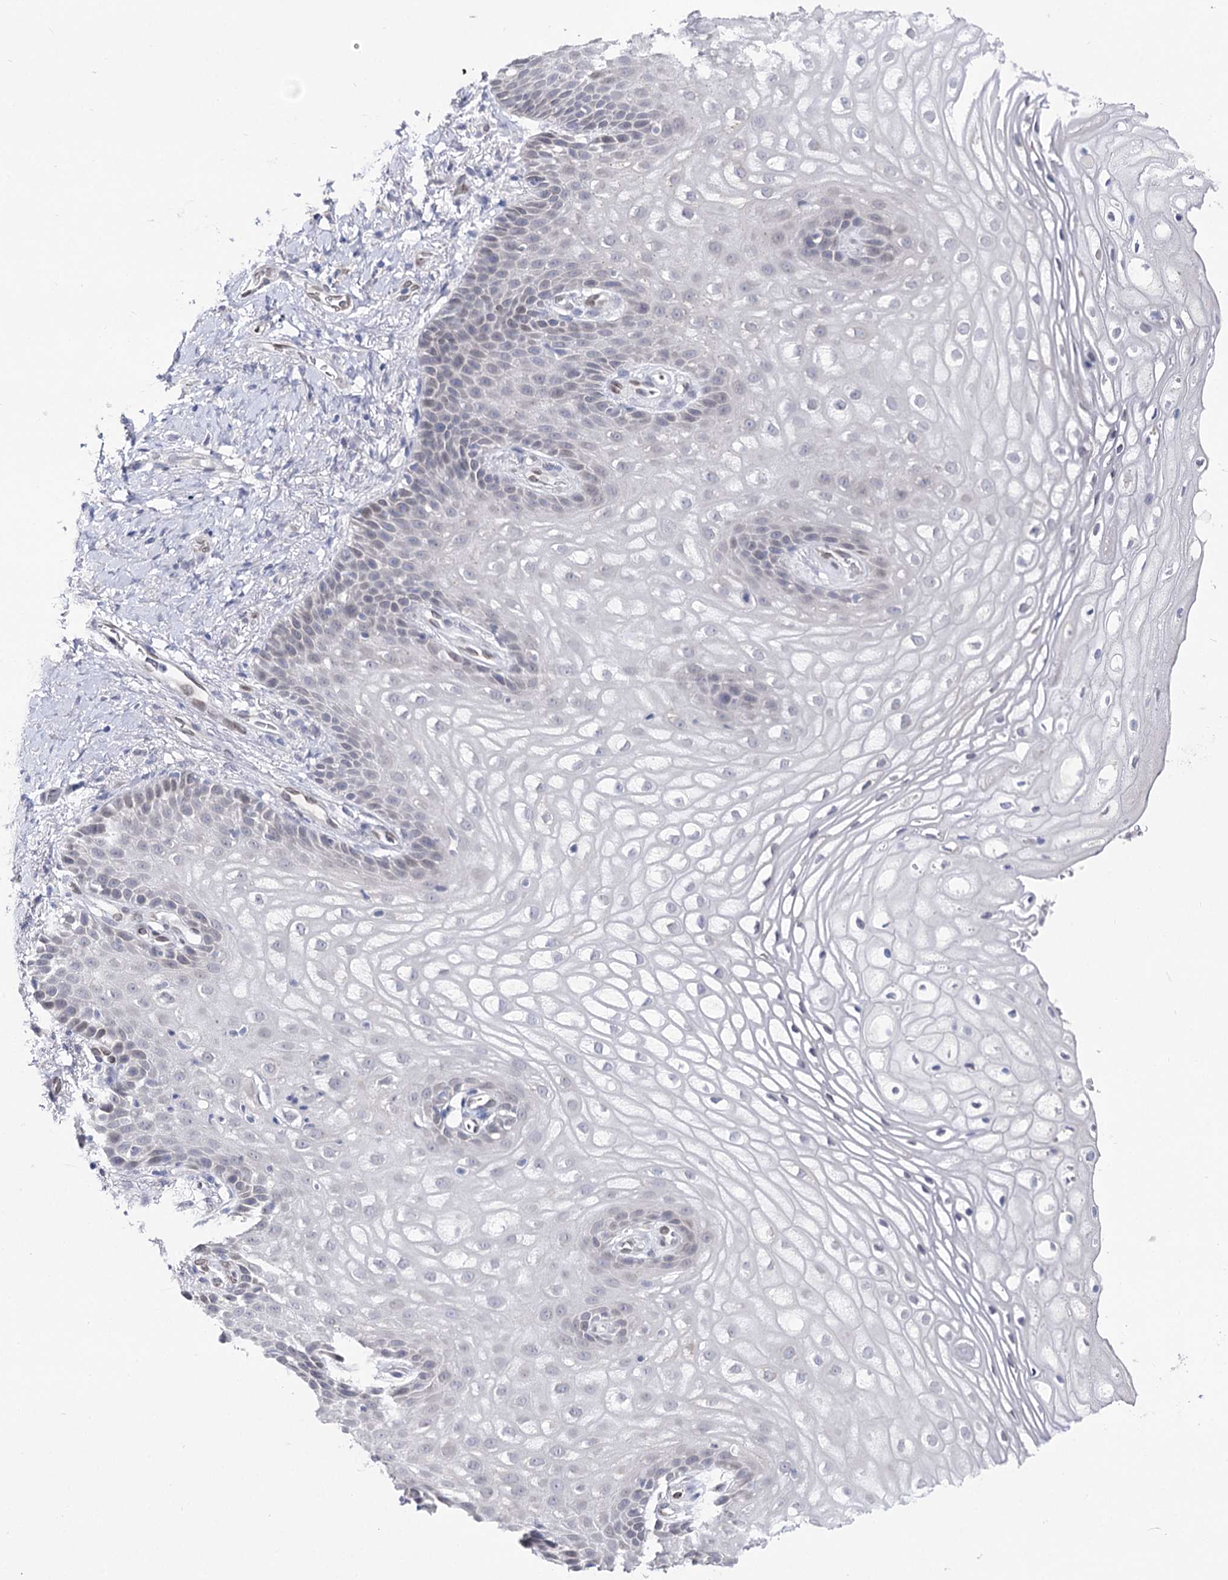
{"staining": {"intensity": "weak", "quantity": "<25%", "location": "cytoplasmic/membranous,nuclear"}, "tissue": "vagina", "cell_type": "Squamous epithelial cells", "image_type": "normal", "snomed": [{"axis": "morphology", "description": "Normal tissue, NOS"}, {"axis": "topography", "description": "Vagina"}], "caption": "There is no significant positivity in squamous epithelial cells of vagina.", "gene": "TMEM201", "patient": {"sex": "female", "age": 60}}